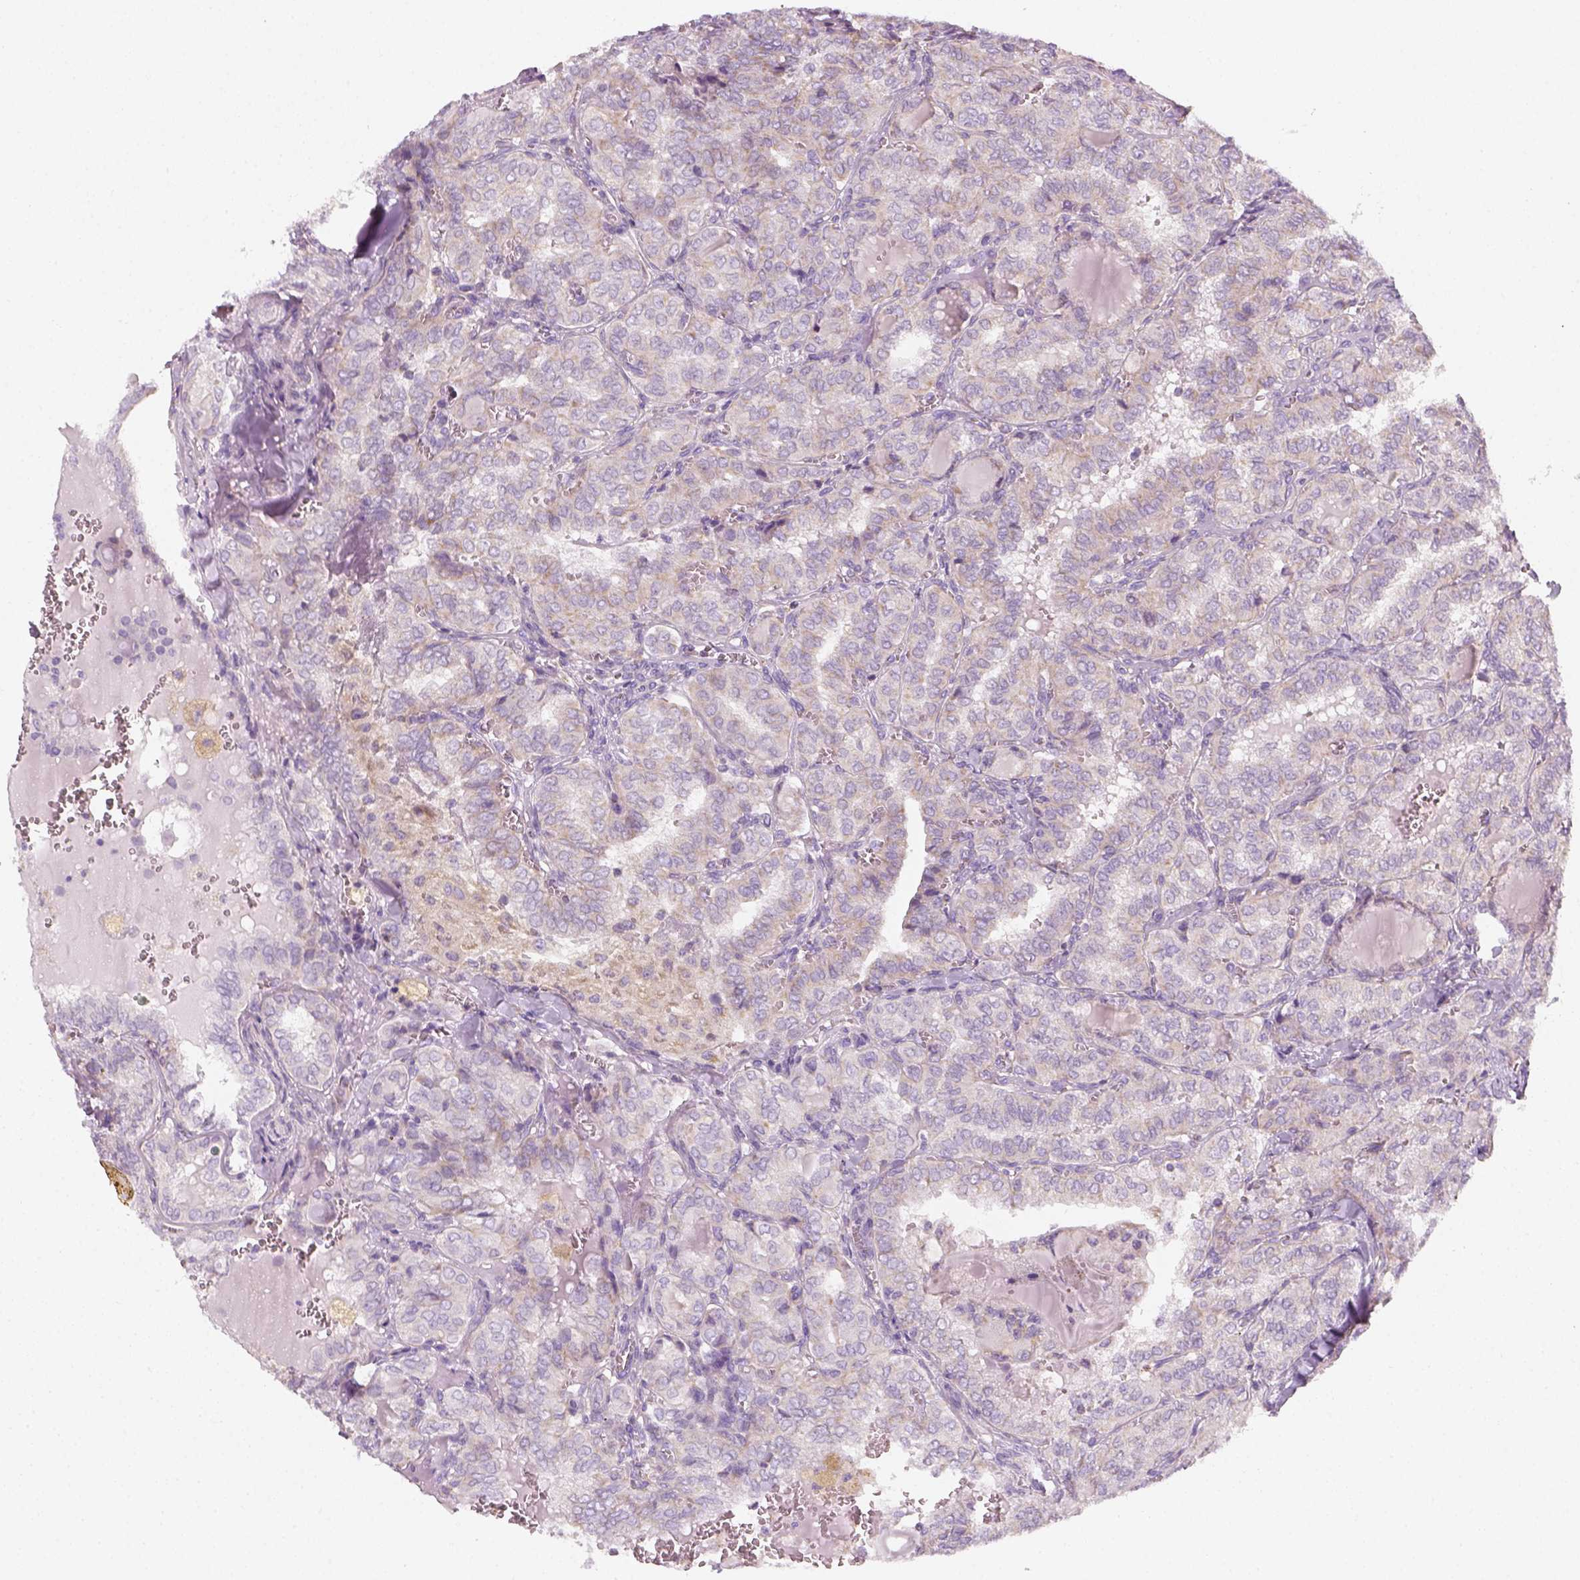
{"staining": {"intensity": "negative", "quantity": "none", "location": "none"}, "tissue": "thyroid cancer", "cell_type": "Tumor cells", "image_type": "cancer", "snomed": [{"axis": "morphology", "description": "Papillary adenocarcinoma, NOS"}, {"axis": "topography", "description": "Thyroid gland"}], "caption": "Immunohistochemical staining of thyroid papillary adenocarcinoma exhibits no significant expression in tumor cells.", "gene": "AWAT2", "patient": {"sex": "female", "age": 41}}